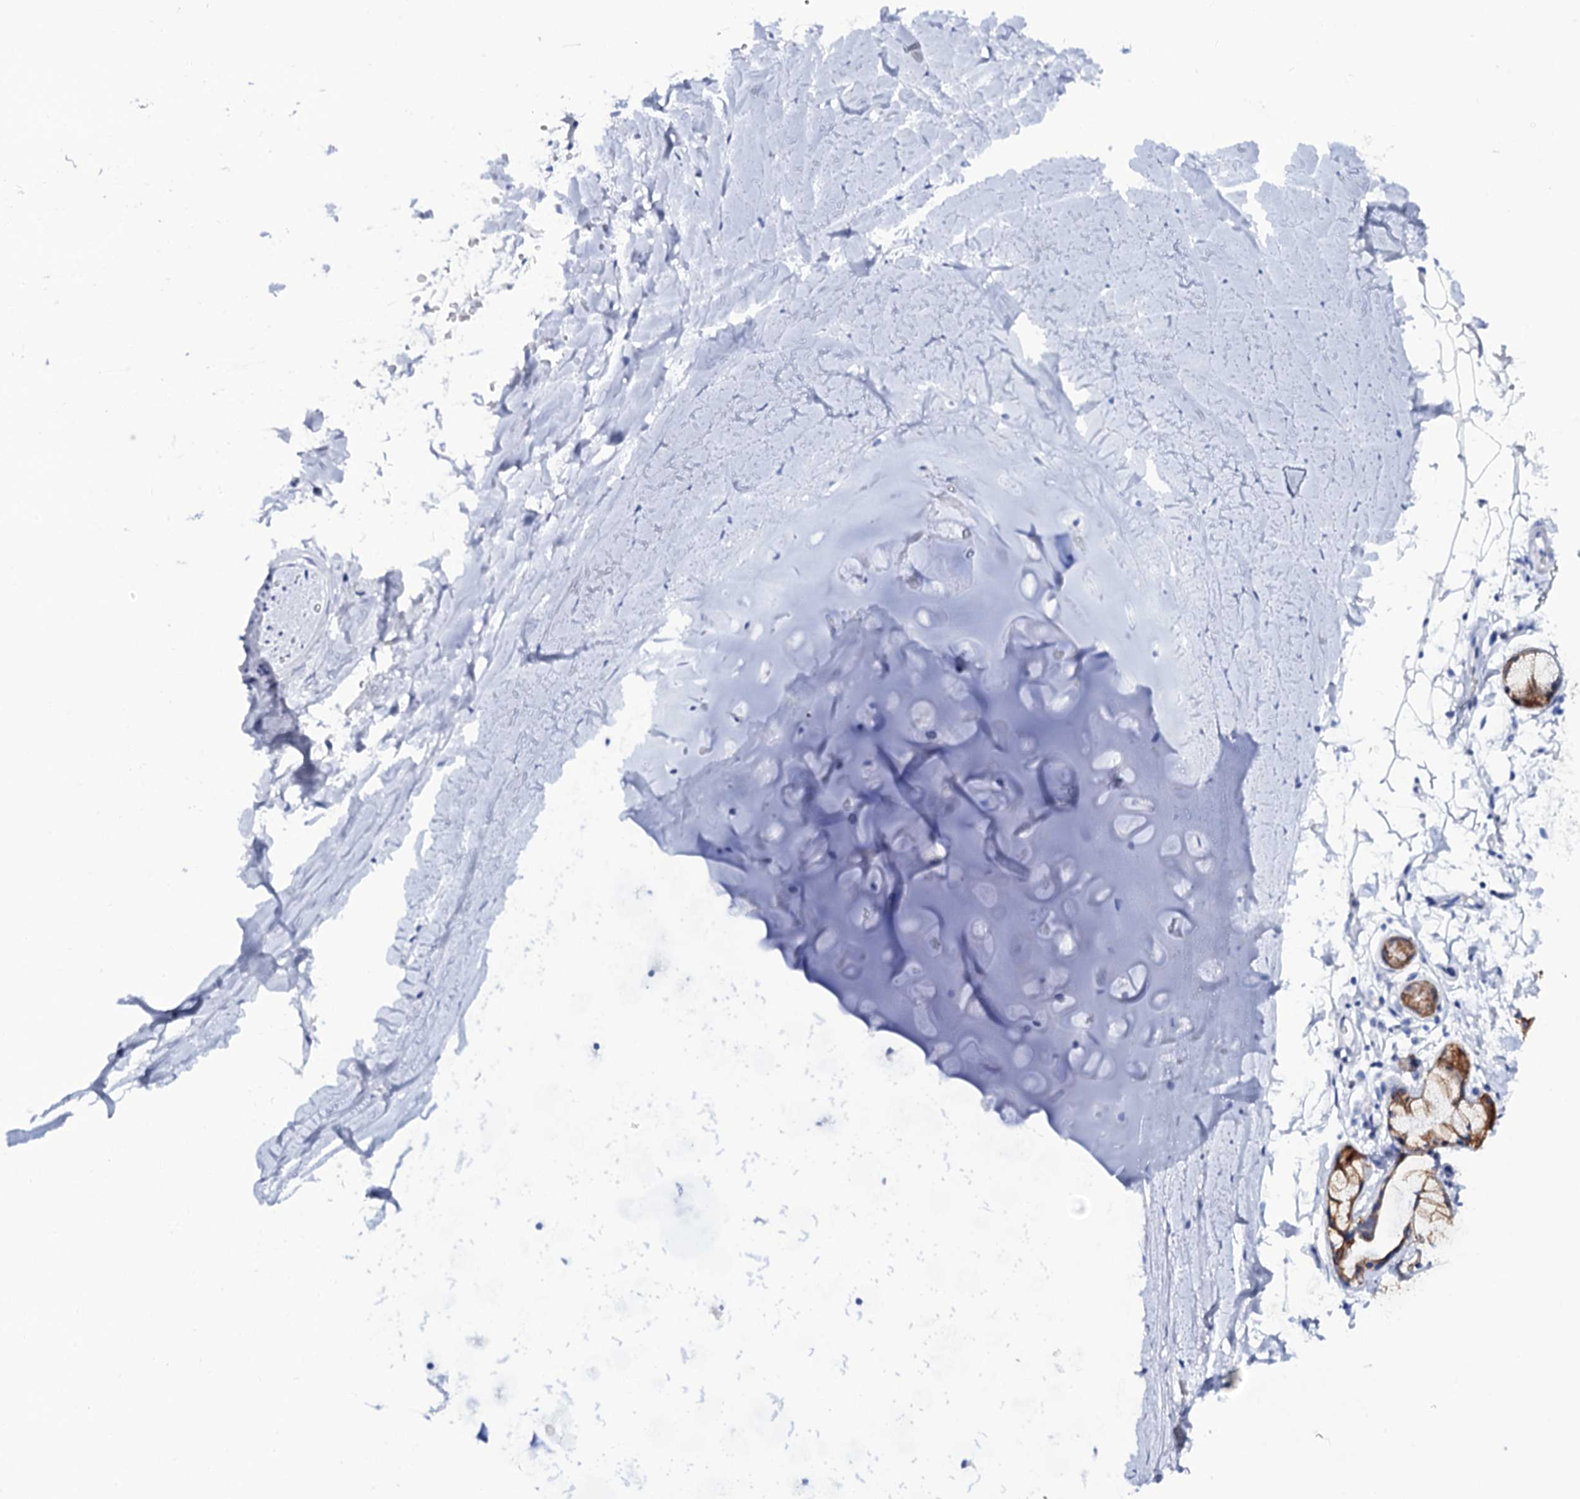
{"staining": {"intensity": "negative", "quantity": "none", "location": "none"}, "tissue": "adipose tissue", "cell_type": "Adipocytes", "image_type": "normal", "snomed": [{"axis": "morphology", "description": "Normal tissue, NOS"}, {"axis": "topography", "description": "Lymph node"}, {"axis": "topography", "description": "Bronchus"}], "caption": "IHC of normal adipose tissue shows no positivity in adipocytes. (Brightfield microscopy of DAB immunohistochemistry at high magnification).", "gene": "RAB3IP", "patient": {"sex": "male", "age": 63}}